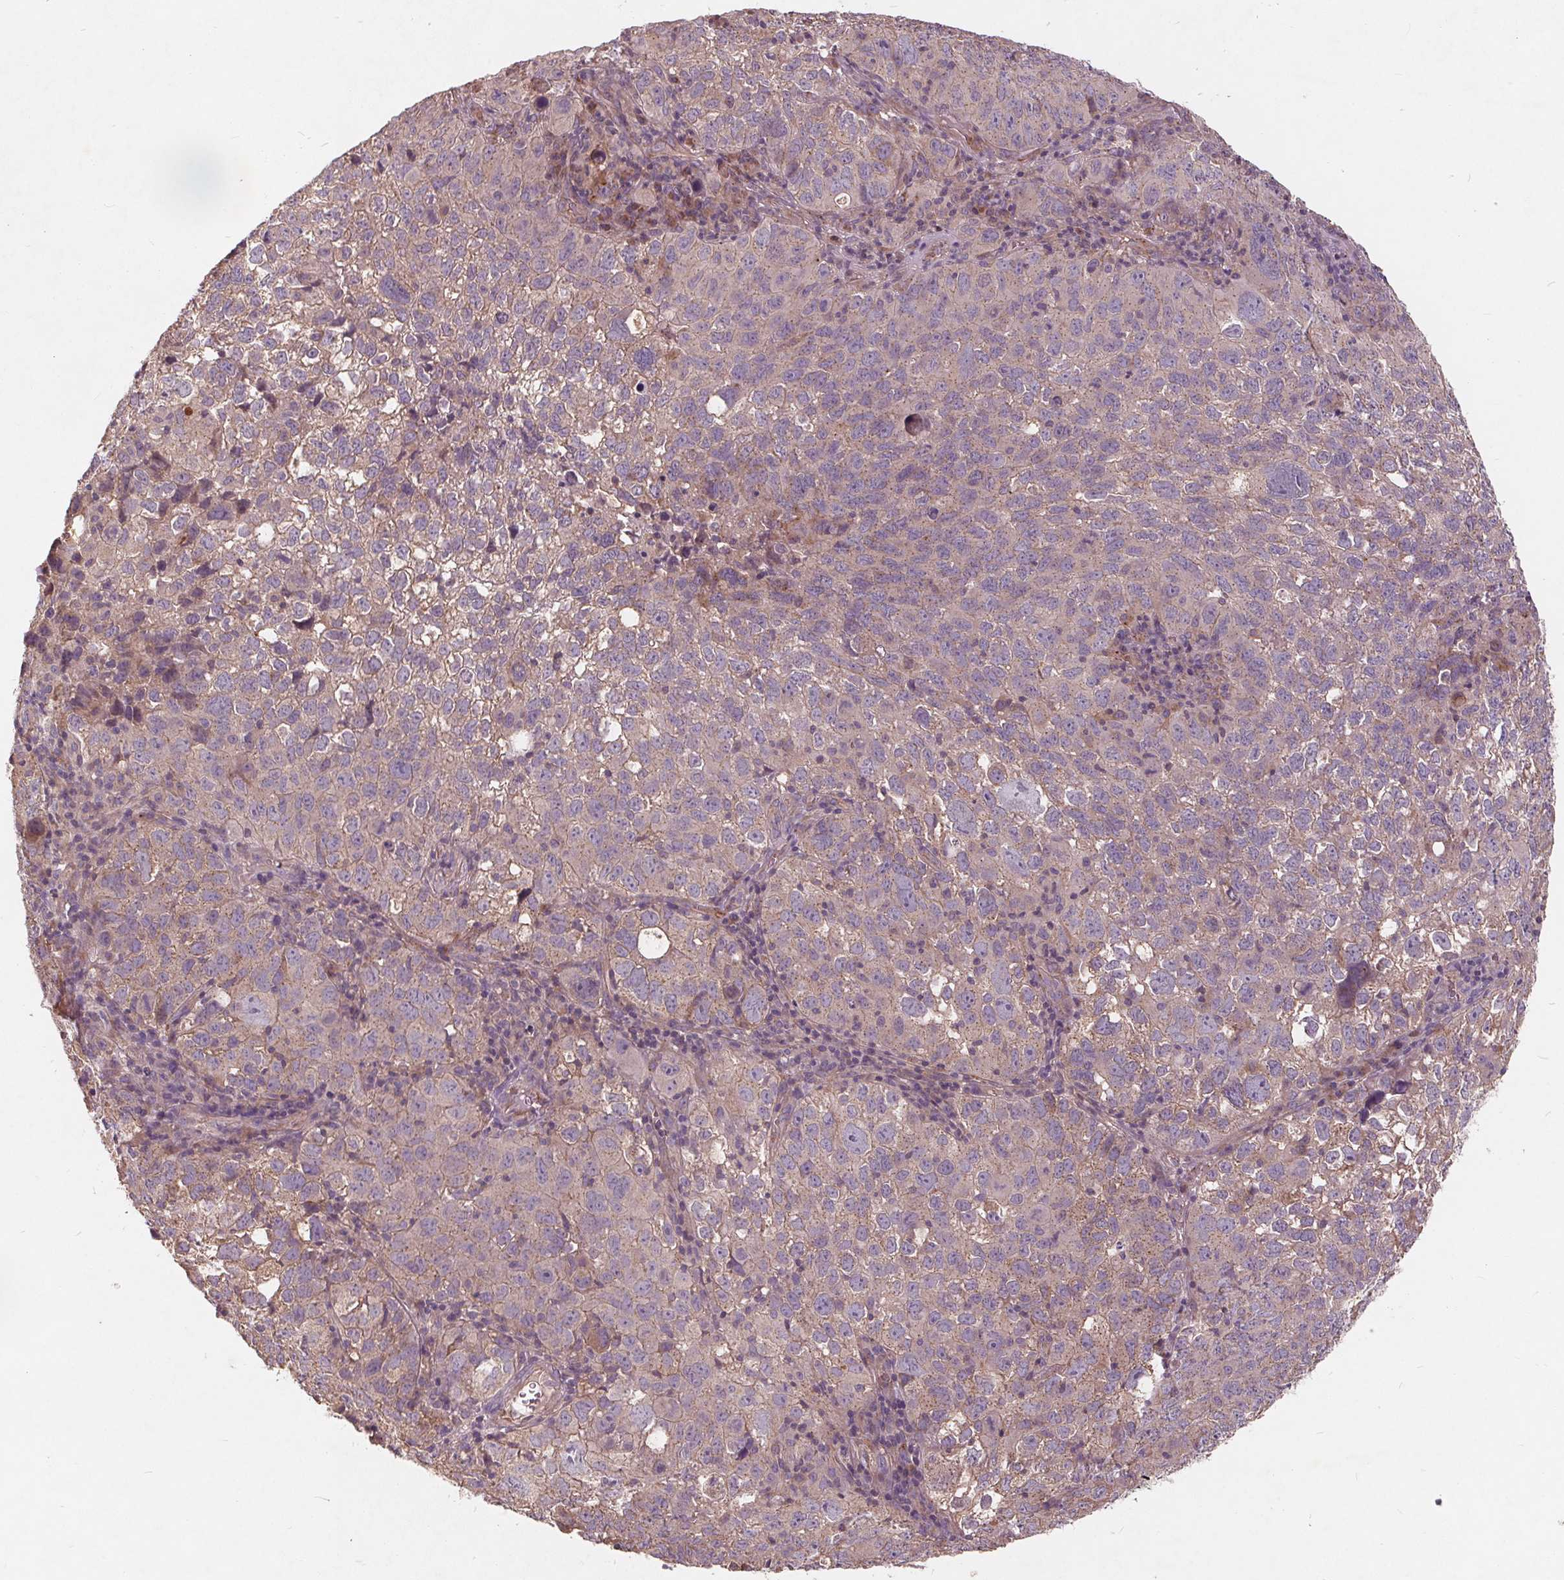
{"staining": {"intensity": "weak", "quantity": "<25%", "location": "cytoplasmic/membranous"}, "tissue": "cervical cancer", "cell_type": "Tumor cells", "image_type": "cancer", "snomed": [{"axis": "morphology", "description": "Squamous cell carcinoma, NOS"}, {"axis": "topography", "description": "Cervix"}], "caption": "Immunohistochemistry micrograph of neoplastic tissue: squamous cell carcinoma (cervical) stained with DAB (3,3'-diaminobenzidine) shows no significant protein staining in tumor cells.", "gene": "CSNK1G2", "patient": {"sex": "female", "age": 55}}